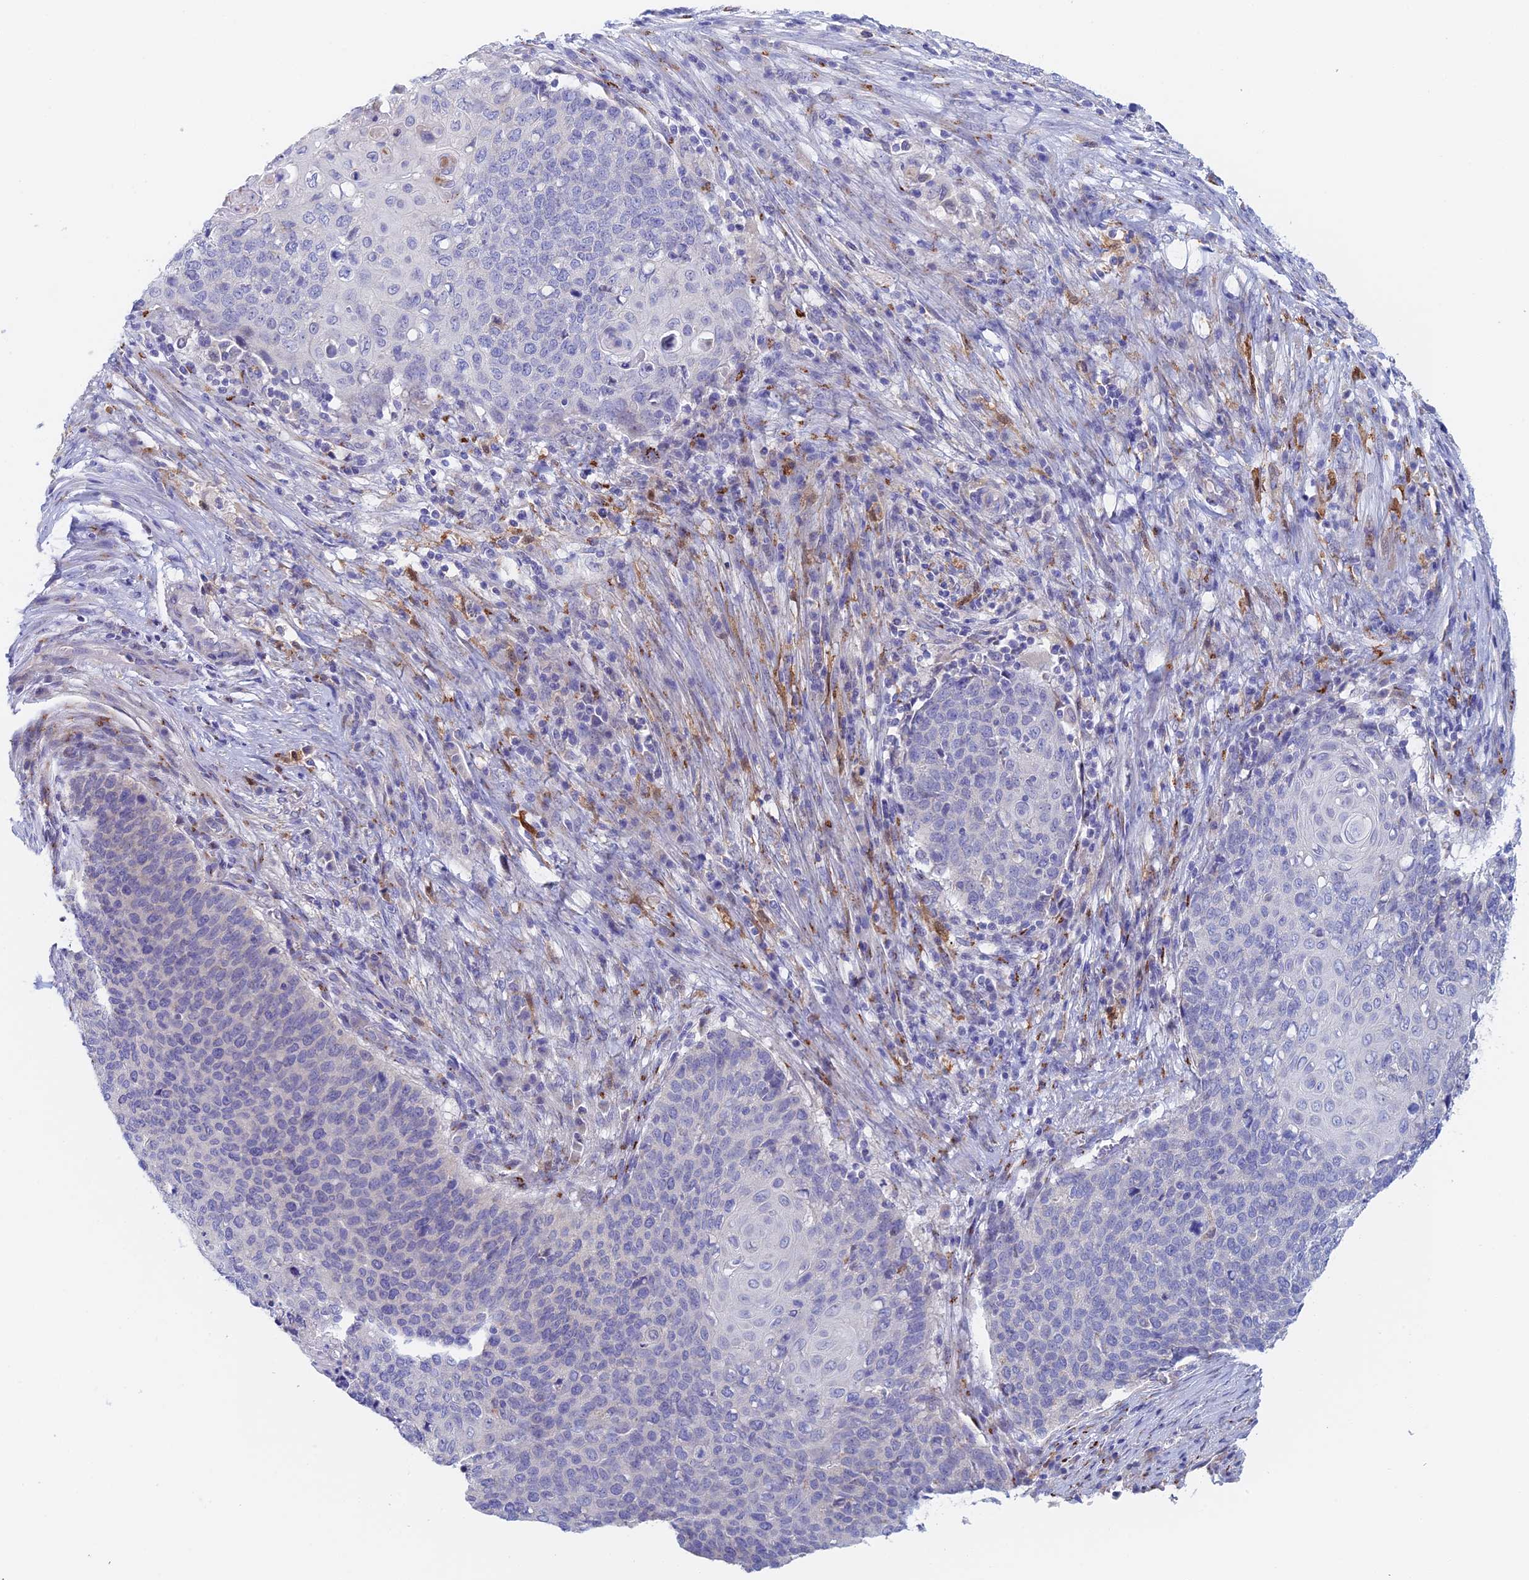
{"staining": {"intensity": "negative", "quantity": "none", "location": "none"}, "tissue": "cervical cancer", "cell_type": "Tumor cells", "image_type": "cancer", "snomed": [{"axis": "morphology", "description": "Squamous cell carcinoma, NOS"}, {"axis": "topography", "description": "Cervix"}], "caption": "DAB (3,3'-diaminobenzidine) immunohistochemical staining of cervical cancer displays no significant positivity in tumor cells. The staining was performed using DAB to visualize the protein expression in brown, while the nuclei were stained in blue with hematoxylin (Magnification: 20x).", "gene": "SLC24A3", "patient": {"sex": "female", "age": 39}}